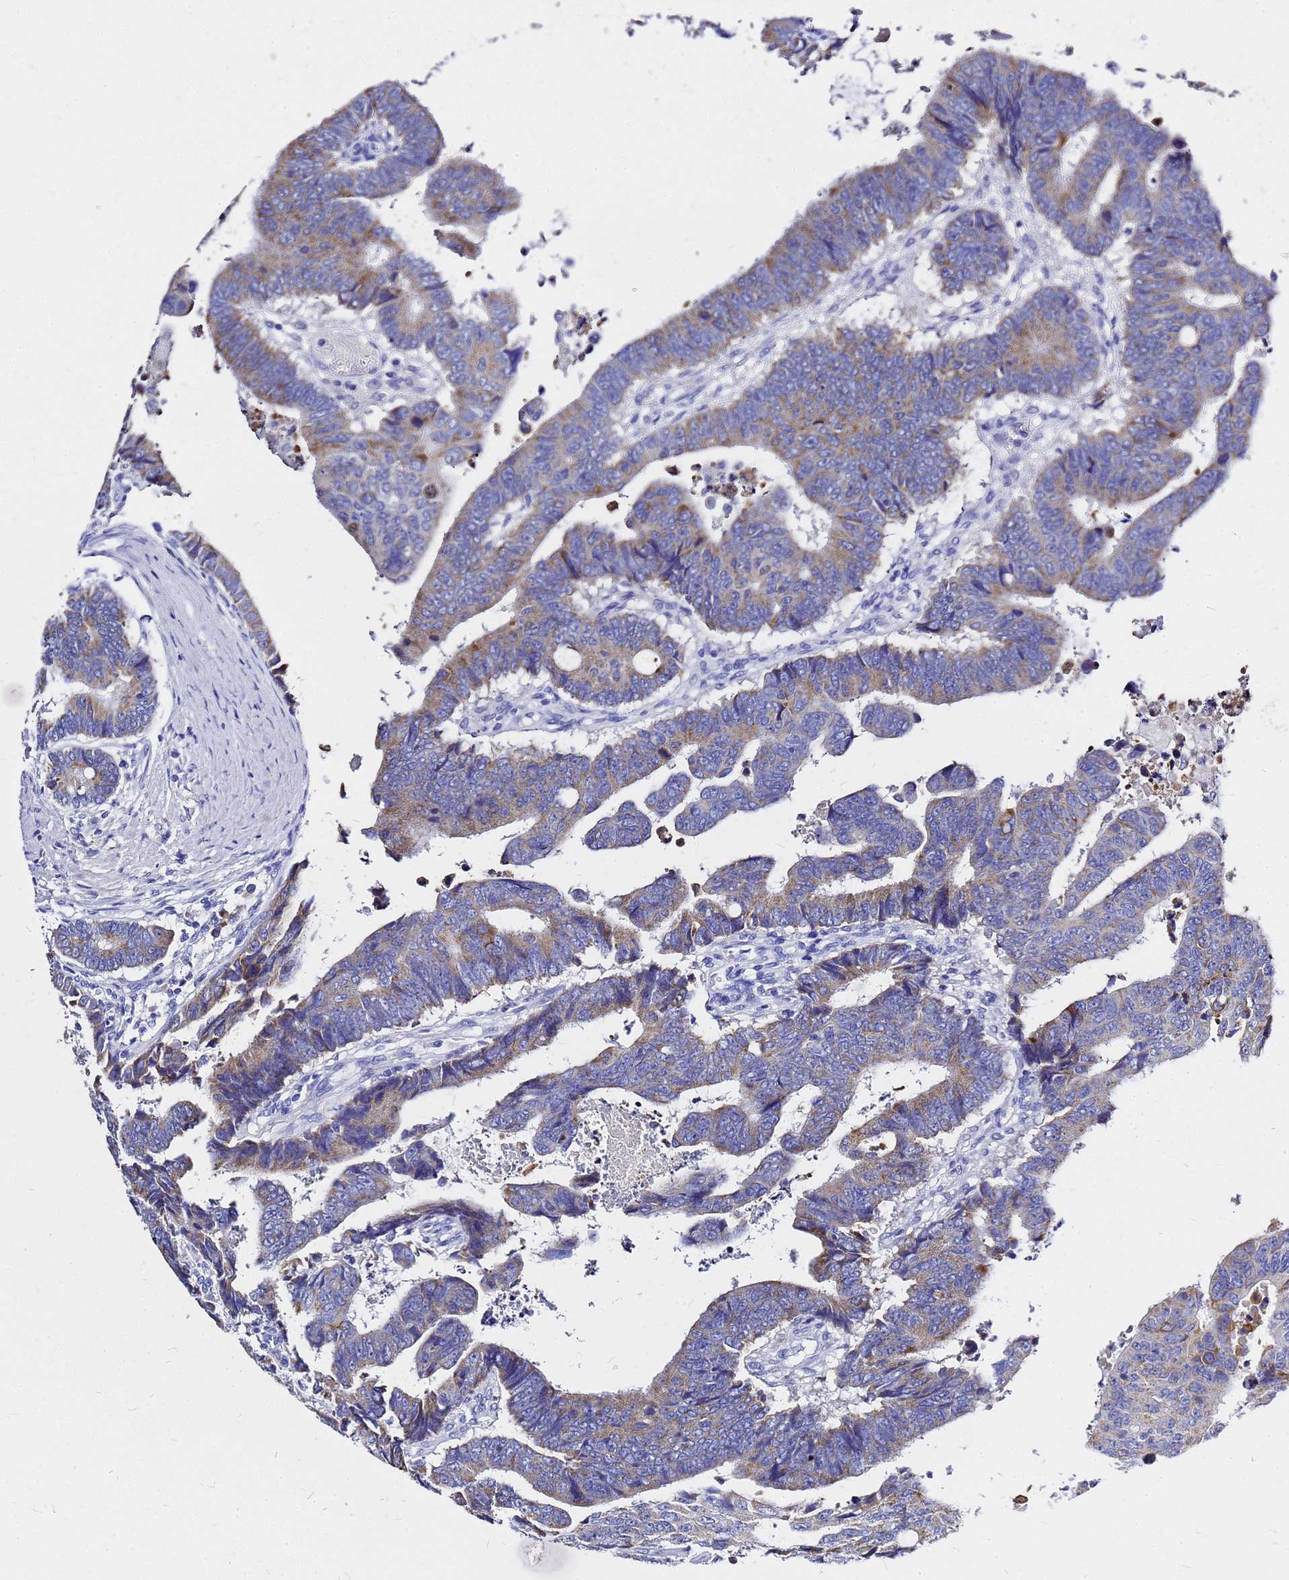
{"staining": {"intensity": "moderate", "quantity": "25%-75%", "location": "cytoplasmic/membranous"}, "tissue": "colorectal cancer", "cell_type": "Tumor cells", "image_type": "cancer", "snomed": [{"axis": "morphology", "description": "Adenocarcinoma, NOS"}, {"axis": "topography", "description": "Rectum"}], "caption": "Human colorectal cancer (adenocarcinoma) stained with a protein marker displays moderate staining in tumor cells.", "gene": "OR52E2", "patient": {"sex": "male", "age": 84}}